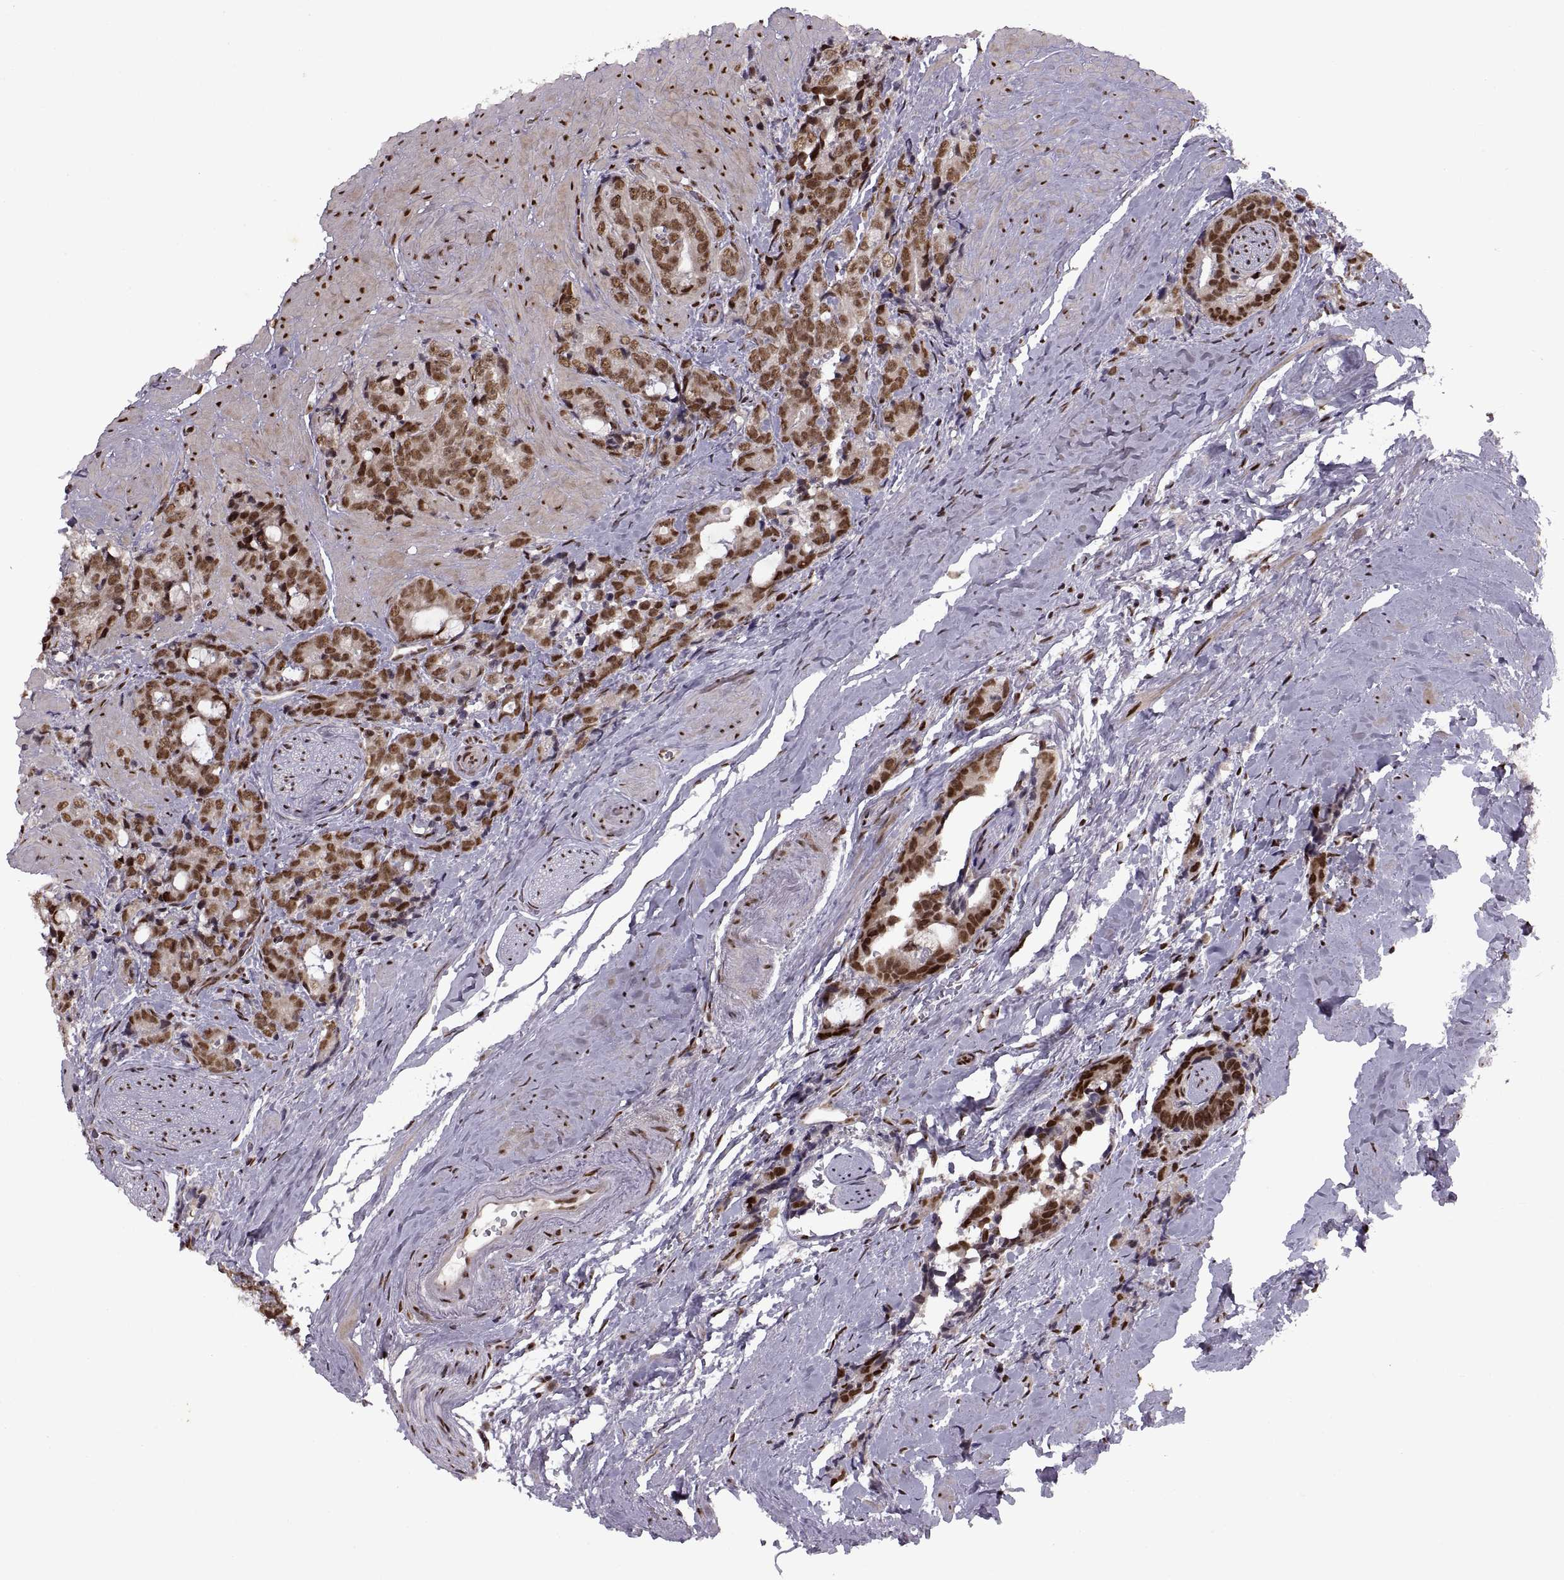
{"staining": {"intensity": "strong", "quantity": ">75%", "location": "nuclear"}, "tissue": "prostate cancer", "cell_type": "Tumor cells", "image_type": "cancer", "snomed": [{"axis": "morphology", "description": "Adenocarcinoma, High grade"}, {"axis": "topography", "description": "Prostate"}], "caption": "About >75% of tumor cells in prostate cancer (high-grade adenocarcinoma) show strong nuclear protein positivity as visualized by brown immunohistochemical staining.", "gene": "MT1E", "patient": {"sex": "male", "age": 74}}